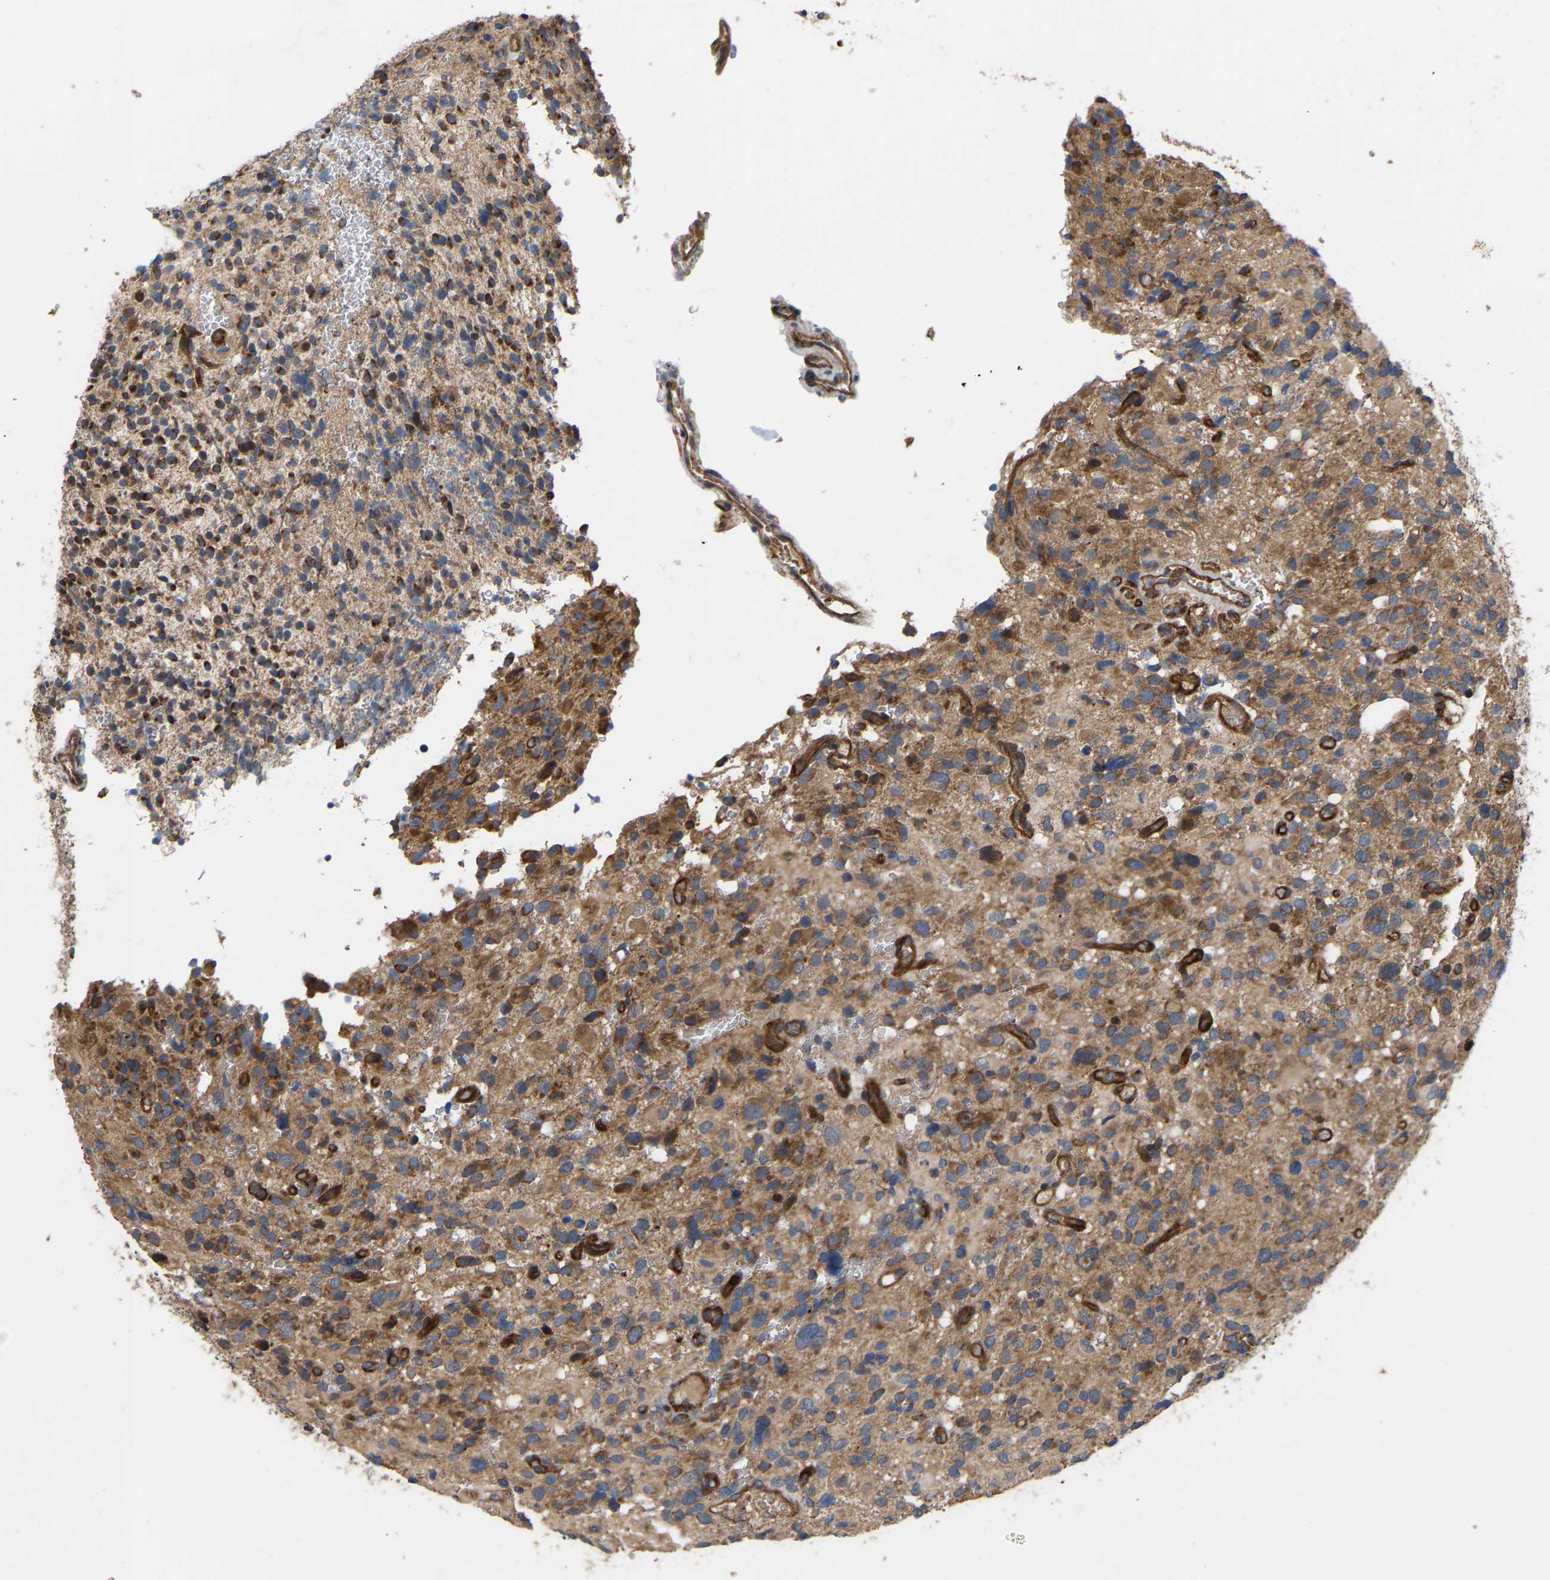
{"staining": {"intensity": "moderate", "quantity": ">75%", "location": "cytoplasmic/membranous"}, "tissue": "glioma", "cell_type": "Tumor cells", "image_type": "cancer", "snomed": [{"axis": "morphology", "description": "Glioma, malignant, High grade"}, {"axis": "topography", "description": "Brain"}], "caption": "Brown immunohistochemical staining in human glioma displays moderate cytoplasmic/membranous expression in about >75% of tumor cells.", "gene": "STAU1", "patient": {"sex": "male", "age": 48}}